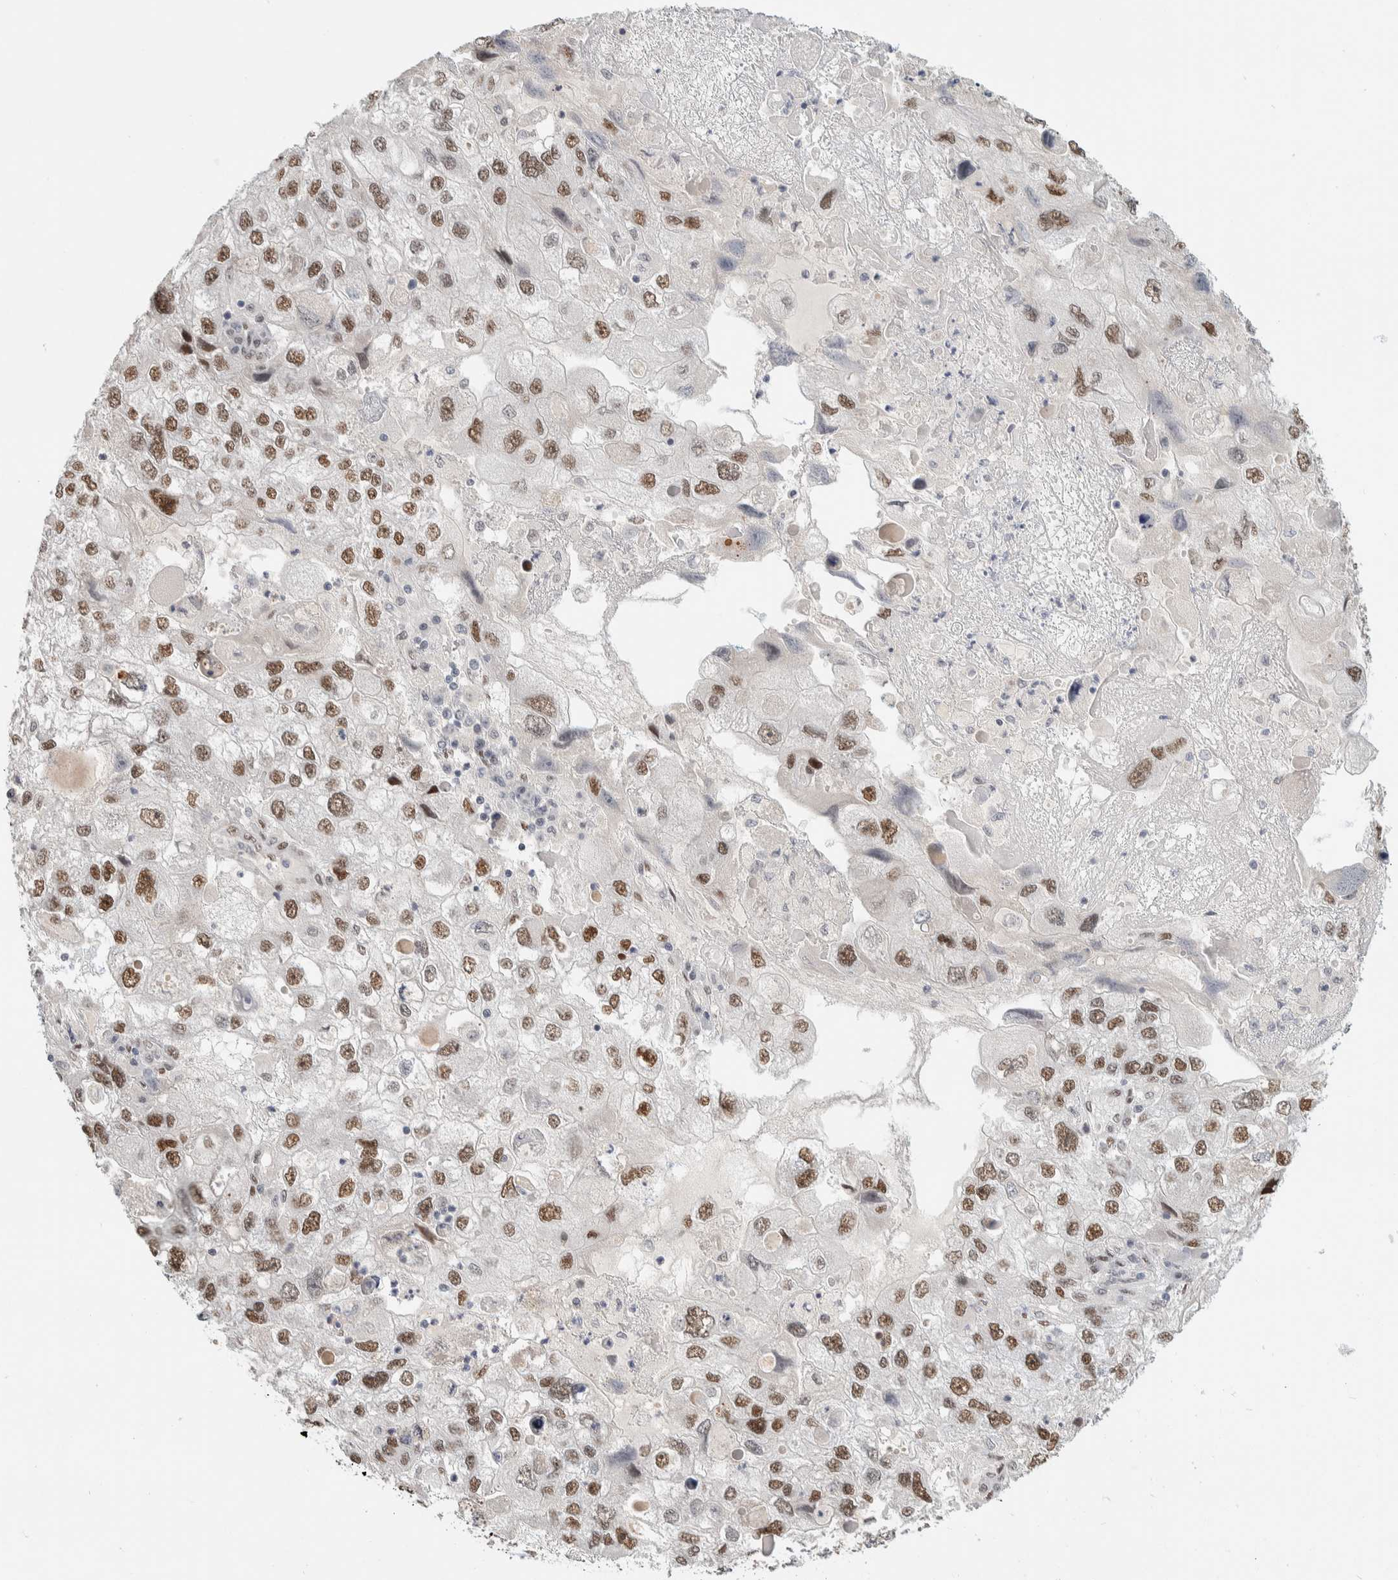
{"staining": {"intensity": "moderate", "quantity": ">75%", "location": "nuclear"}, "tissue": "endometrial cancer", "cell_type": "Tumor cells", "image_type": "cancer", "snomed": [{"axis": "morphology", "description": "Adenocarcinoma, NOS"}, {"axis": "topography", "description": "Endometrium"}], "caption": "Brown immunohistochemical staining in endometrial cancer exhibits moderate nuclear positivity in approximately >75% of tumor cells.", "gene": "PUS7", "patient": {"sex": "female", "age": 49}}